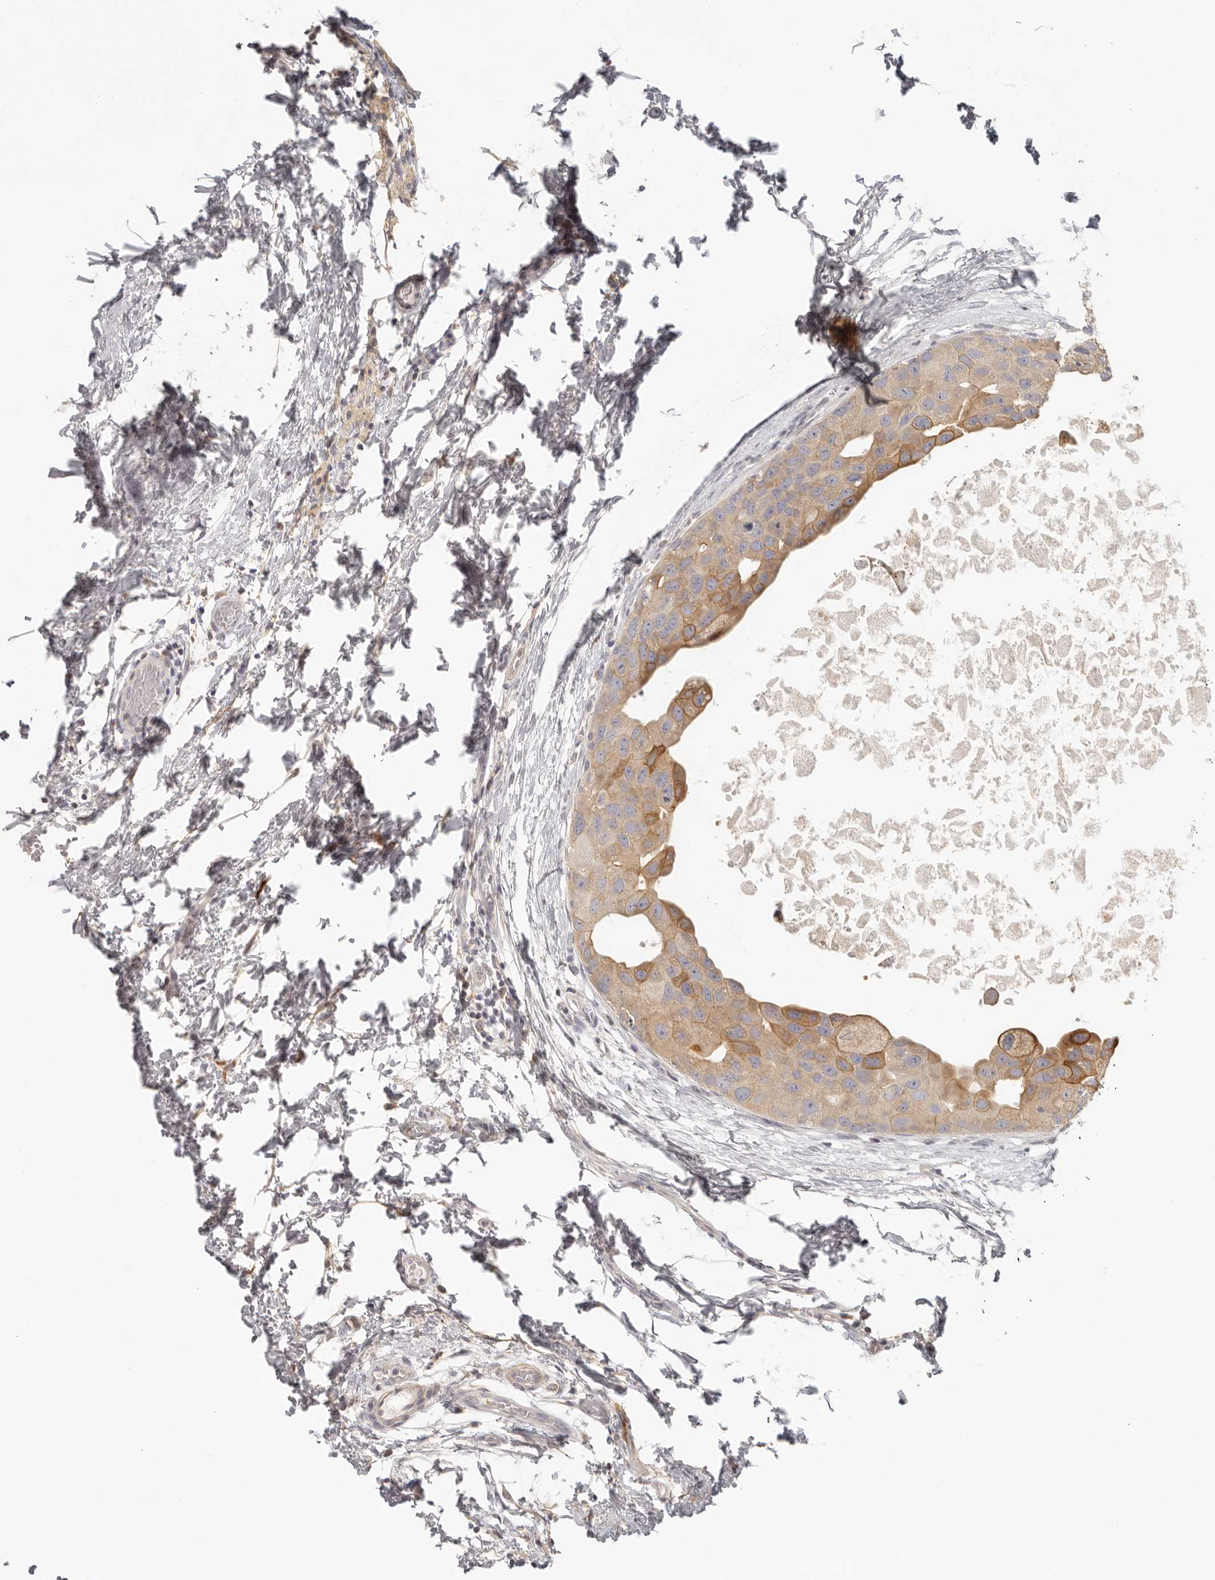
{"staining": {"intensity": "moderate", "quantity": "25%-75%", "location": "cytoplasmic/membranous"}, "tissue": "breast cancer", "cell_type": "Tumor cells", "image_type": "cancer", "snomed": [{"axis": "morphology", "description": "Duct carcinoma"}, {"axis": "topography", "description": "Breast"}], "caption": "Breast cancer (invasive ductal carcinoma) tissue exhibits moderate cytoplasmic/membranous expression in approximately 25%-75% of tumor cells", "gene": "ANXA9", "patient": {"sex": "female", "age": 62}}